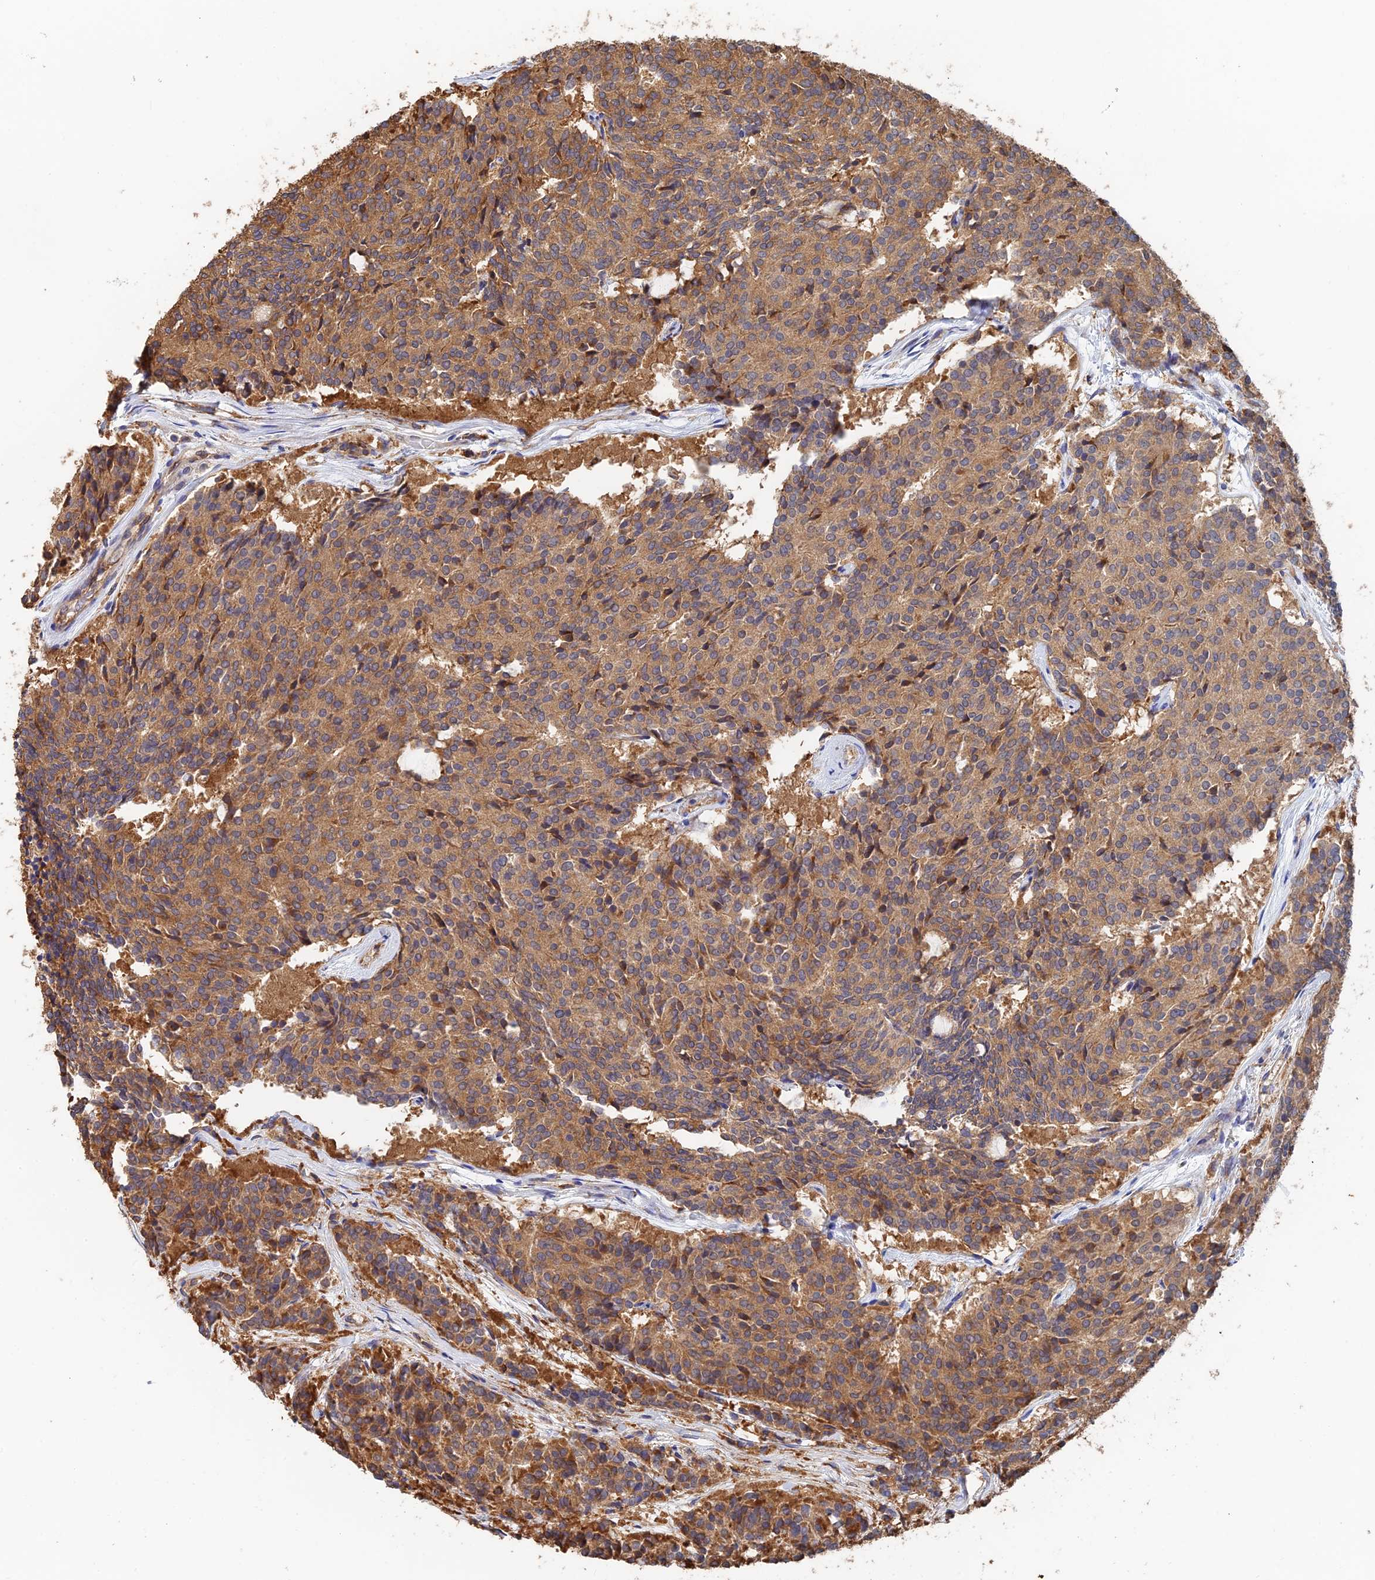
{"staining": {"intensity": "moderate", "quantity": ">75%", "location": "cytoplasmic/membranous"}, "tissue": "carcinoid", "cell_type": "Tumor cells", "image_type": "cancer", "snomed": [{"axis": "morphology", "description": "Carcinoid, malignant, NOS"}, {"axis": "topography", "description": "Pancreas"}], "caption": "Carcinoid stained for a protein exhibits moderate cytoplasmic/membranous positivity in tumor cells.", "gene": "WBP11", "patient": {"sex": "female", "age": 54}}